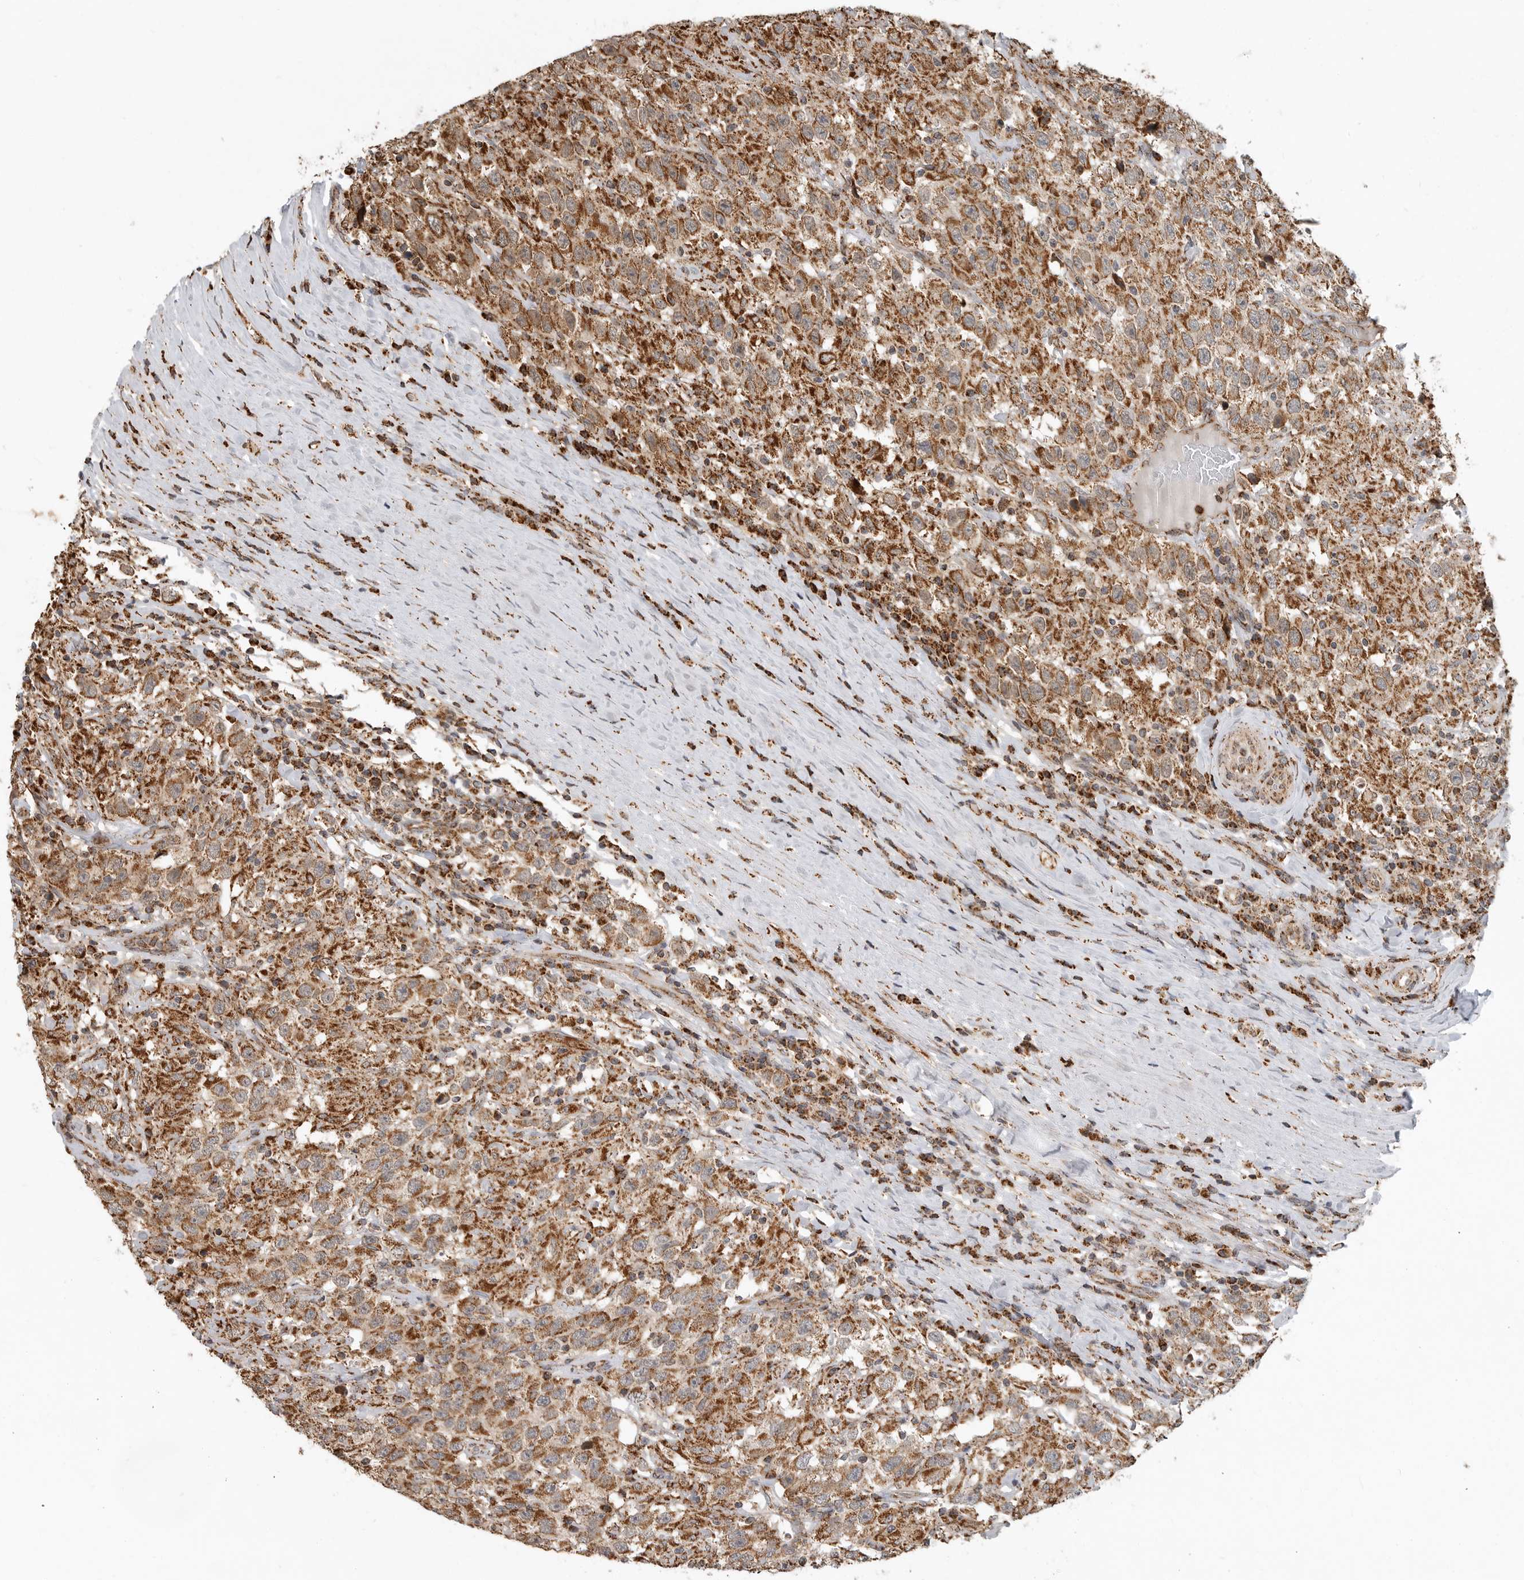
{"staining": {"intensity": "moderate", "quantity": ">75%", "location": "cytoplasmic/membranous"}, "tissue": "testis cancer", "cell_type": "Tumor cells", "image_type": "cancer", "snomed": [{"axis": "morphology", "description": "Seminoma, NOS"}, {"axis": "topography", "description": "Testis"}], "caption": "Testis seminoma was stained to show a protein in brown. There is medium levels of moderate cytoplasmic/membranous expression in about >75% of tumor cells. (IHC, brightfield microscopy, high magnification).", "gene": "GCNT2", "patient": {"sex": "male", "age": 41}}